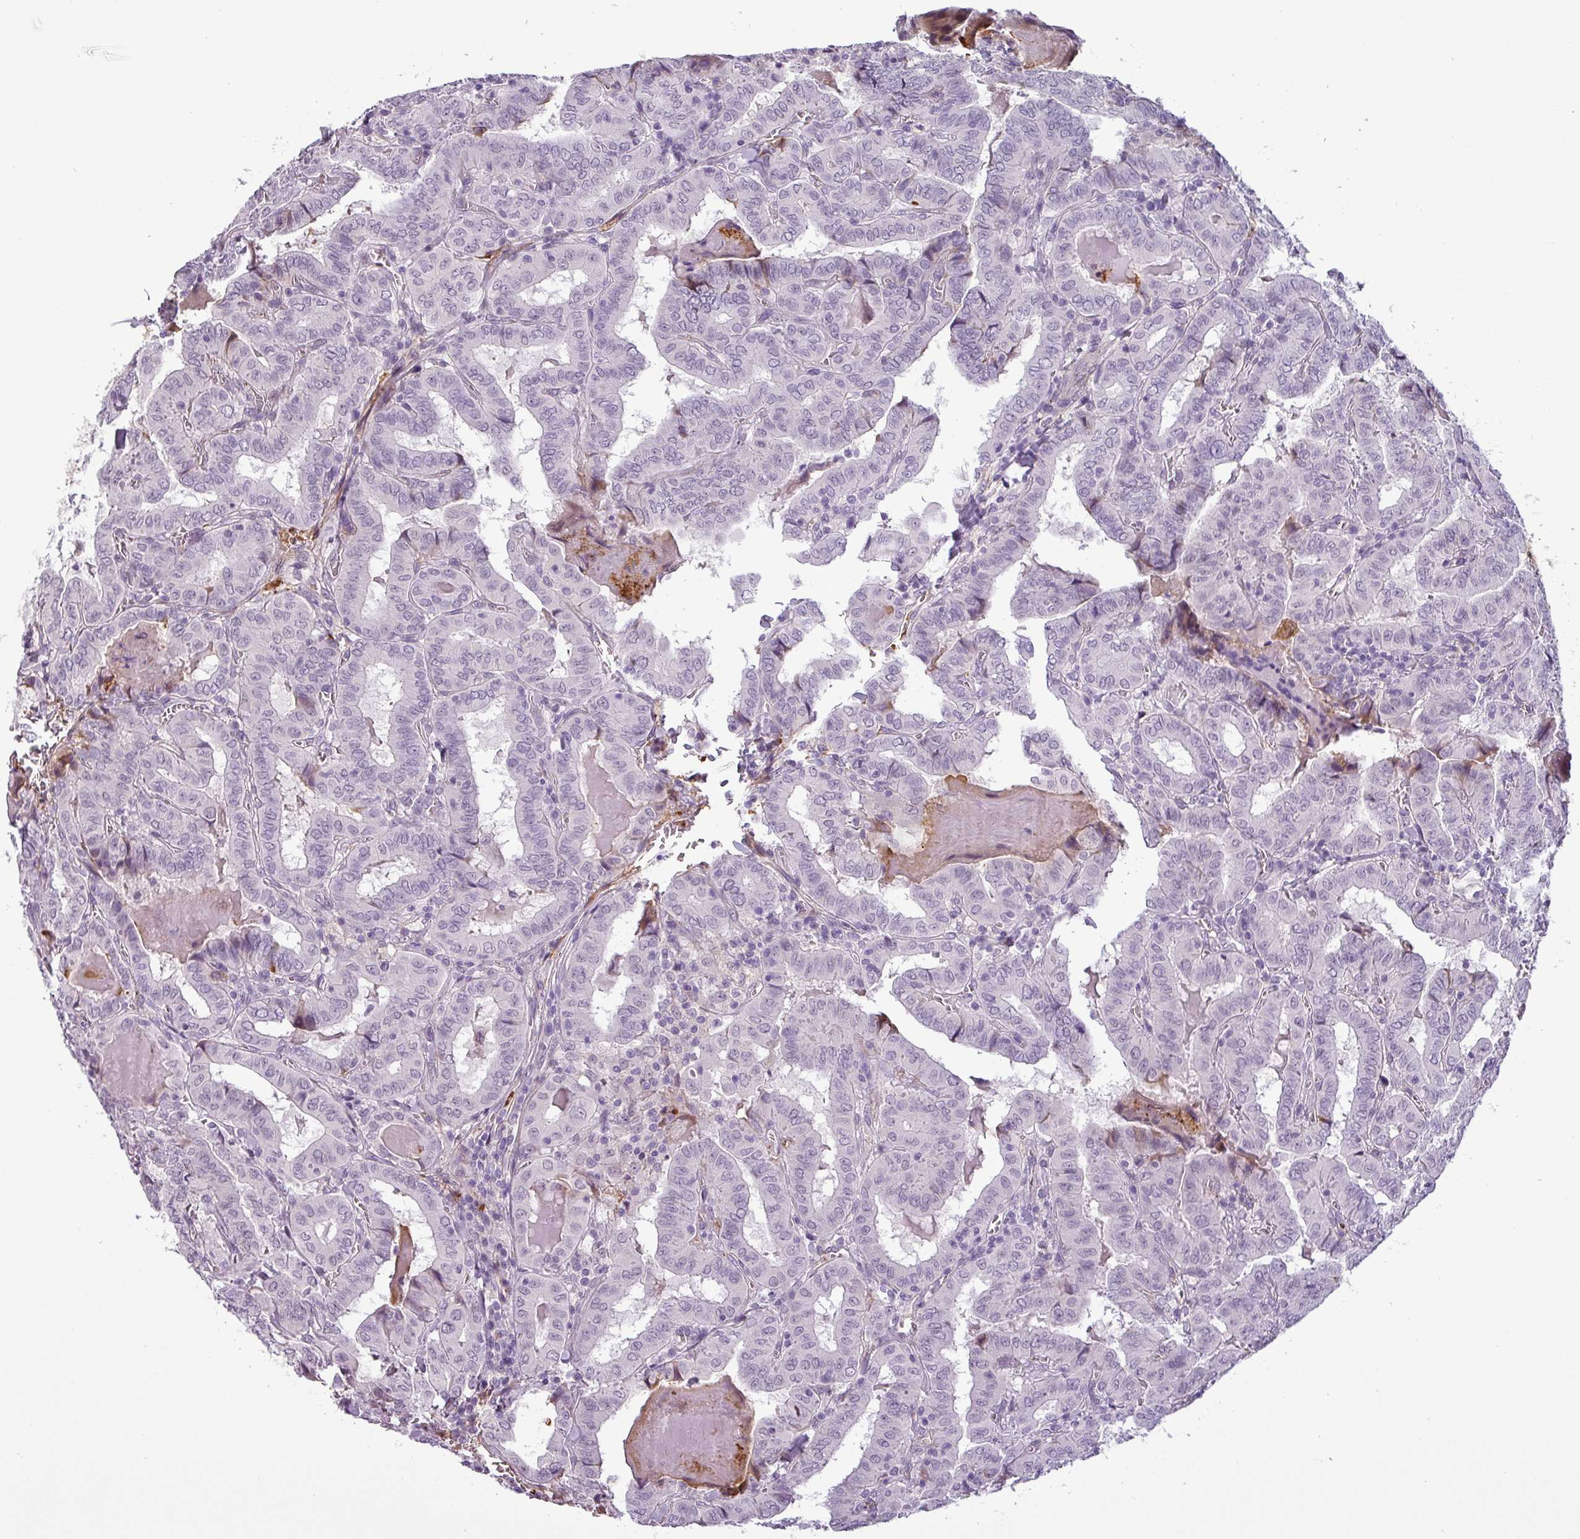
{"staining": {"intensity": "negative", "quantity": "none", "location": "none"}, "tissue": "thyroid cancer", "cell_type": "Tumor cells", "image_type": "cancer", "snomed": [{"axis": "morphology", "description": "Papillary adenocarcinoma, NOS"}, {"axis": "topography", "description": "Thyroid gland"}], "caption": "IHC histopathology image of papillary adenocarcinoma (thyroid) stained for a protein (brown), which shows no expression in tumor cells. Brightfield microscopy of immunohistochemistry (IHC) stained with DAB (3,3'-diaminobenzidine) (brown) and hematoxylin (blue), captured at high magnification.", "gene": "APOC1", "patient": {"sex": "female", "age": 72}}